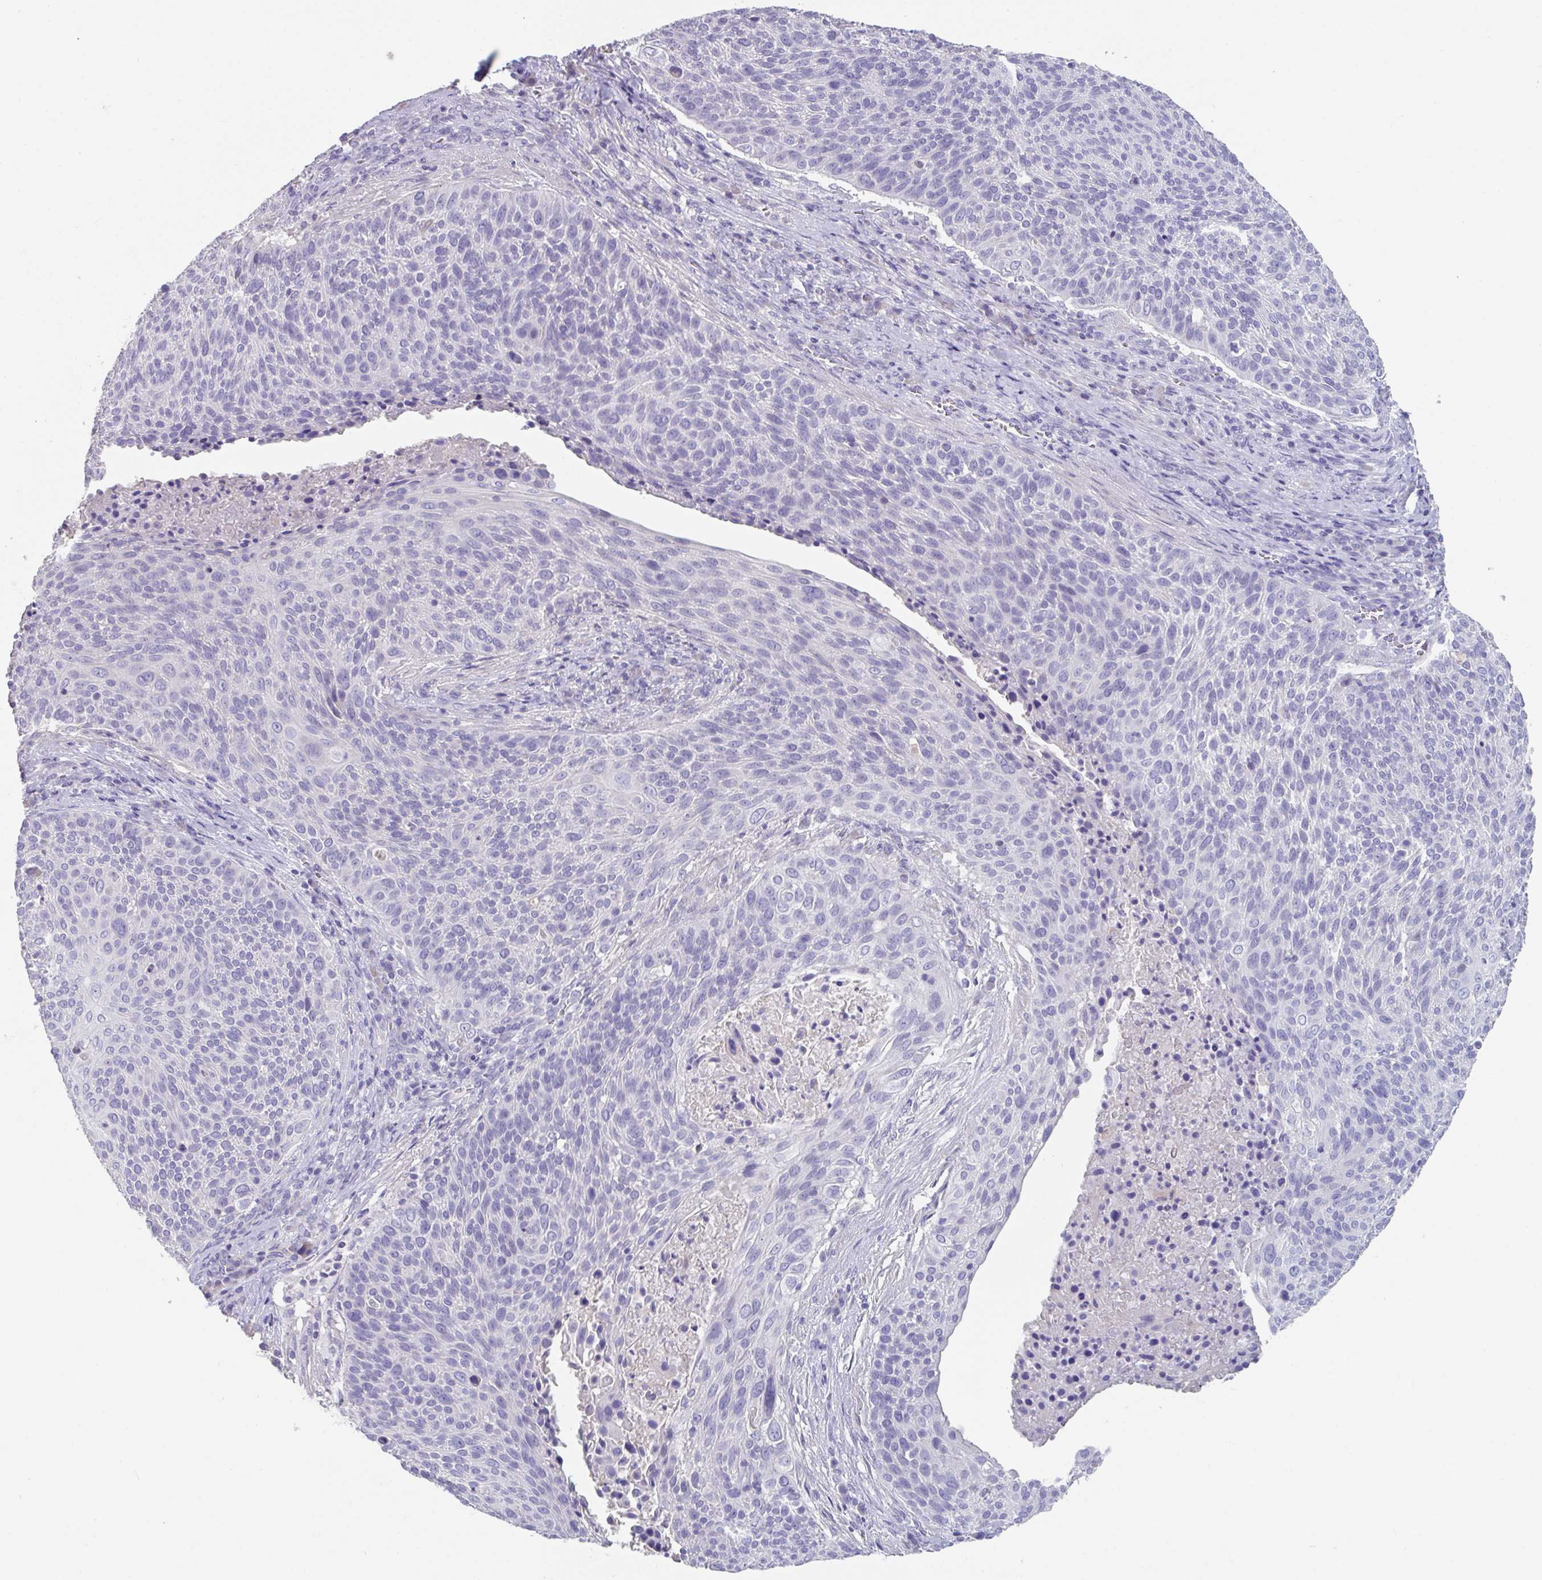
{"staining": {"intensity": "negative", "quantity": "none", "location": "none"}, "tissue": "cervical cancer", "cell_type": "Tumor cells", "image_type": "cancer", "snomed": [{"axis": "morphology", "description": "Squamous cell carcinoma, NOS"}, {"axis": "topography", "description": "Cervix"}], "caption": "Micrograph shows no protein expression in tumor cells of cervical squamous cell carcinoma tissue.", "gene": "SLC44A4", "patient": {"sex": "female", "age": 31}}